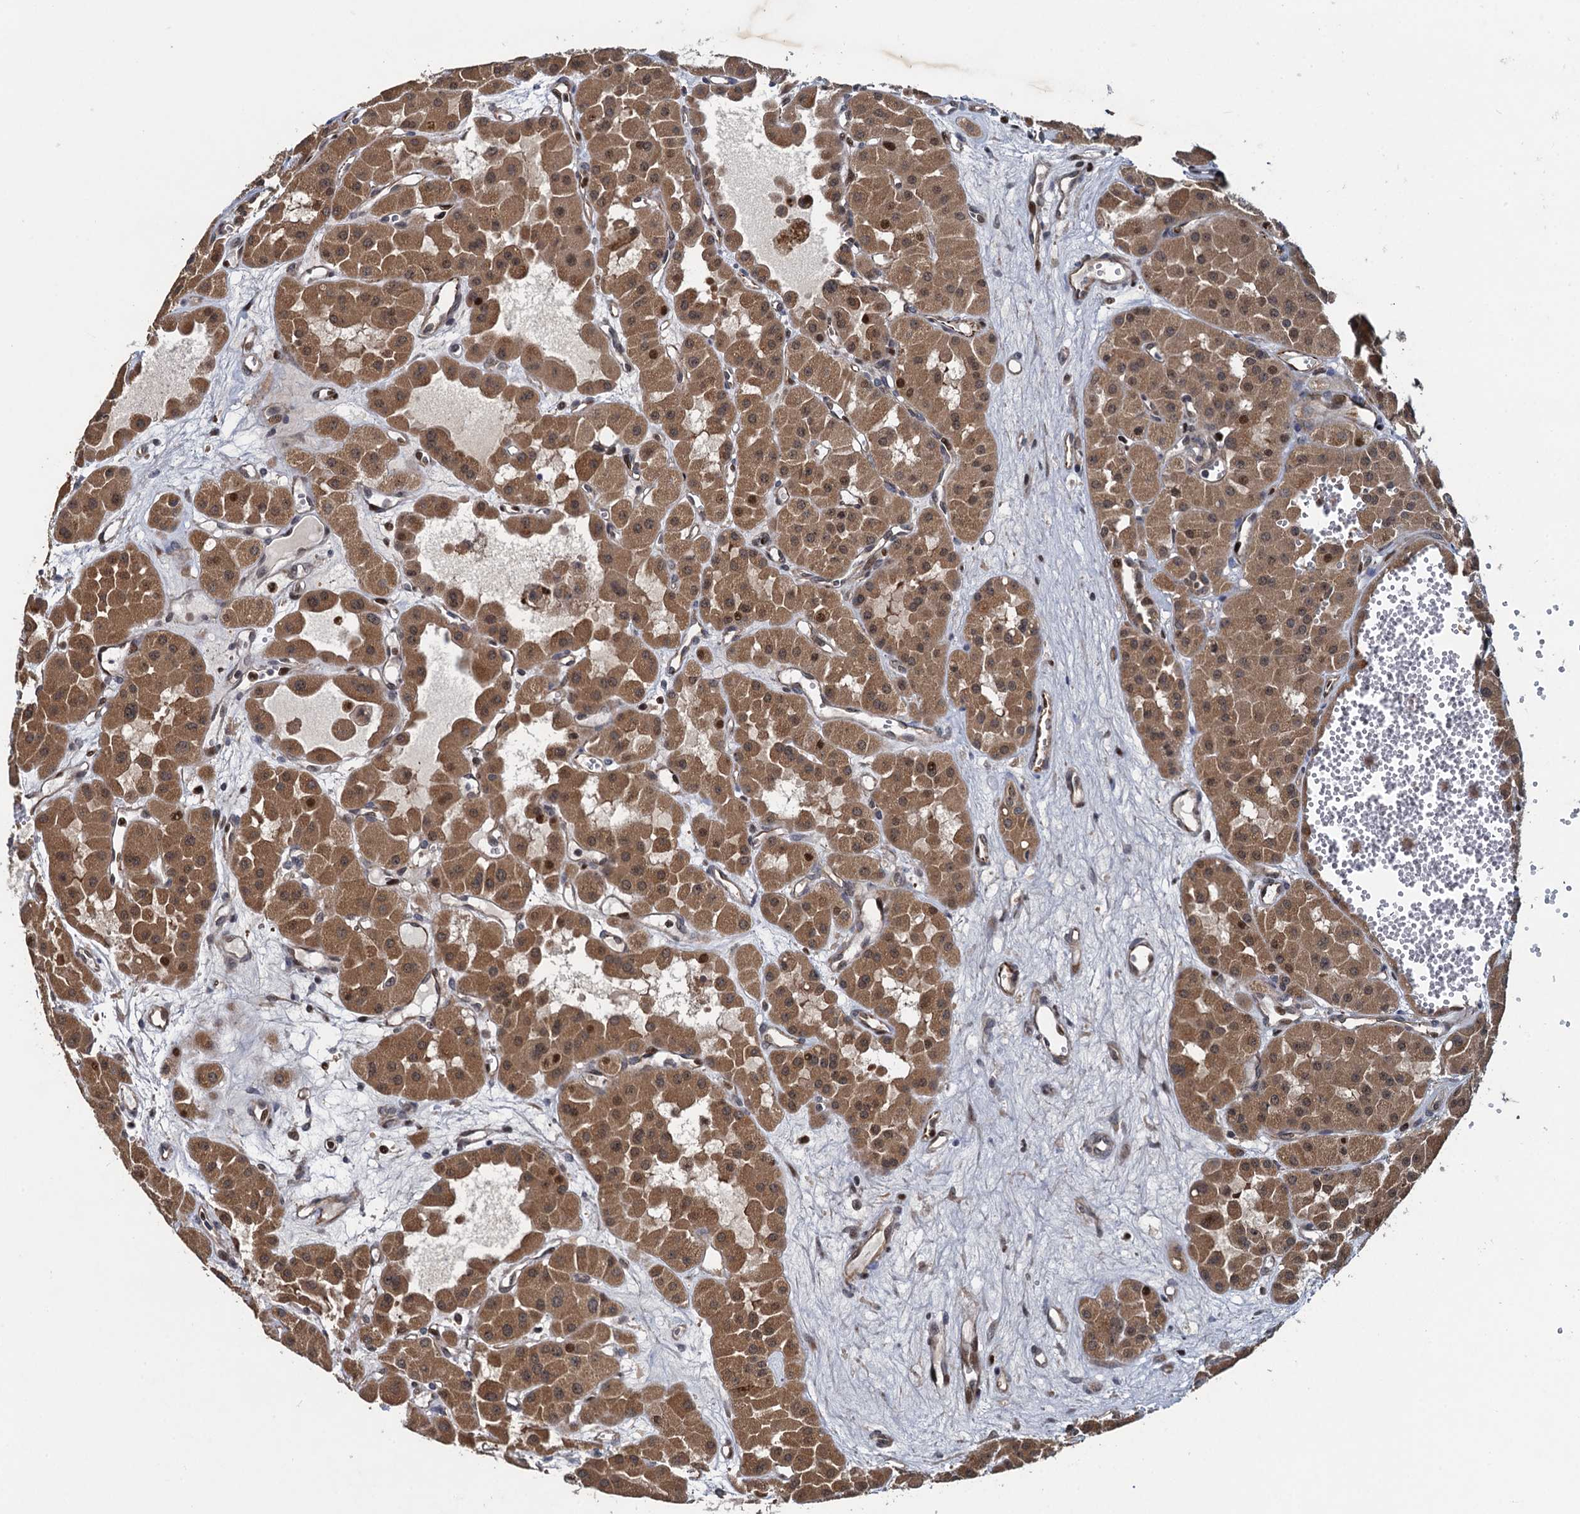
{"staining": {"intensity": "moderate", "quantity": ">75%", "location": "cytoplasmic/membranous"}, "tissue": "renal cancer", "cell_type": "Tumor cells", "image_type": "cancer", "snomed": [{"axis": "morphology", "description": "Carcinoma, NOS"}, {"axis": "topography", "description": "Kidney"}], "caption": "A brown stain highlights moderate cytoplasmic/membranous expression of a protein in renal carcinoma tumor cells.", "gene": "ATOSA", "patient": {"sex": "female", "age": 75}}